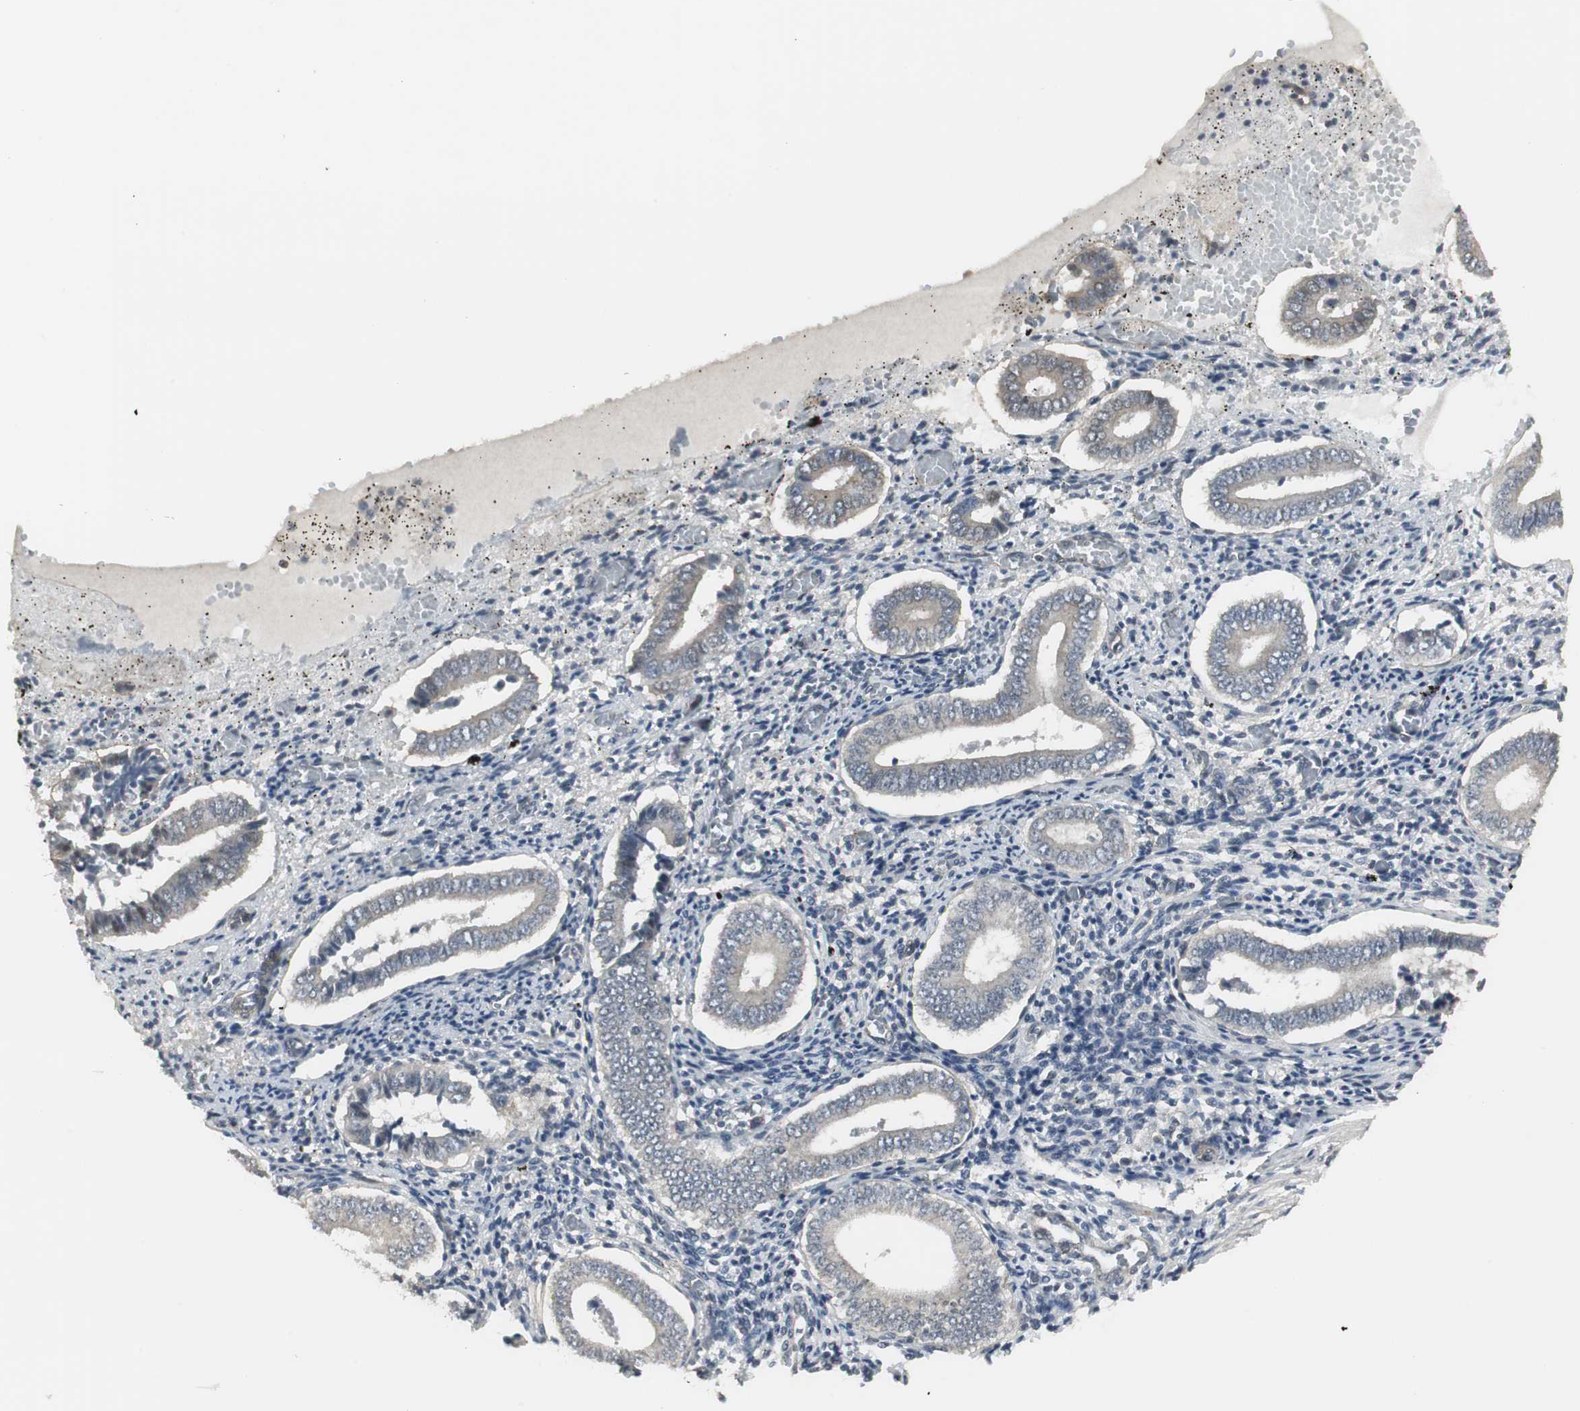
{"staining": {"intensity": "negative", "quantity": "none", "location": "none"}, "tissue": "endometrium", "cell_type": "Cells in endometrial stroma", "image_type": "normal", "snomed": [{"axis": "morphology", "description": "Normal tissue, NOS"}, {"axis": "topography", "description": "Endometrium"}], "caption": "This is a image of immunohistochemistry (IHC) staining of normal endometrium, which shows no positivity in cells in endometrial stroma.", "gene": "SCYL3", "patient": {"sex": "female", "age": 42}}